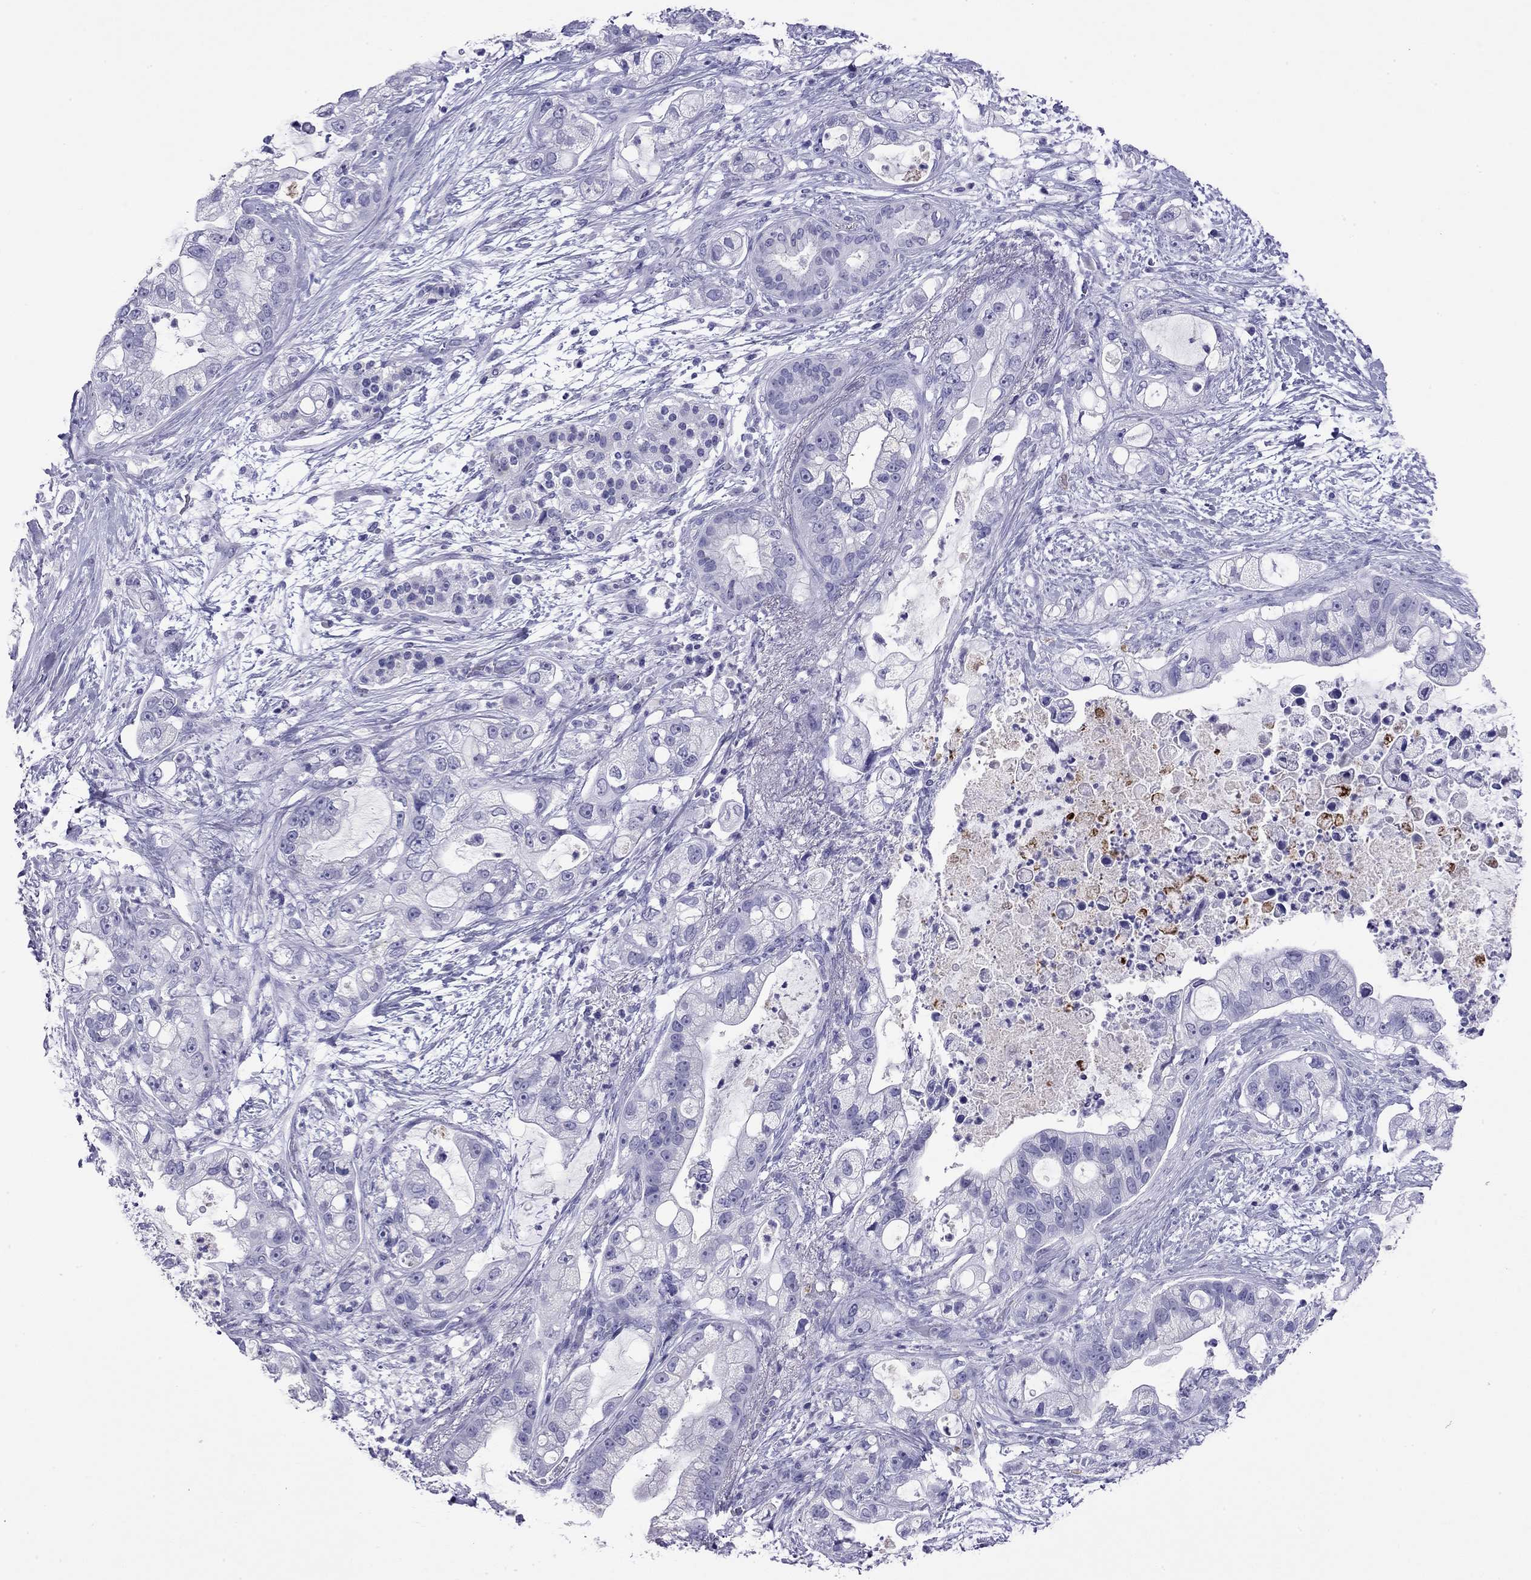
{"staining": {"intensity": "negative", "quantity": "none", "location": "none"}, "tissue": "pancreatic cancer", "cell_type": "Tumor cells", "image_type": "cancer", "snomed": [{"axis": "morphology", "description": "Adenocarcinoma, NOS"}, {"axis": "topography", "description": "Pancreas"}], "caption": "Immunohistochemical staining of pancreatic adenocarcinoma exhibits no significant expression in tumor cells.", "gene": "ODF4", "patient": {"sex": "female", "age": 69}}